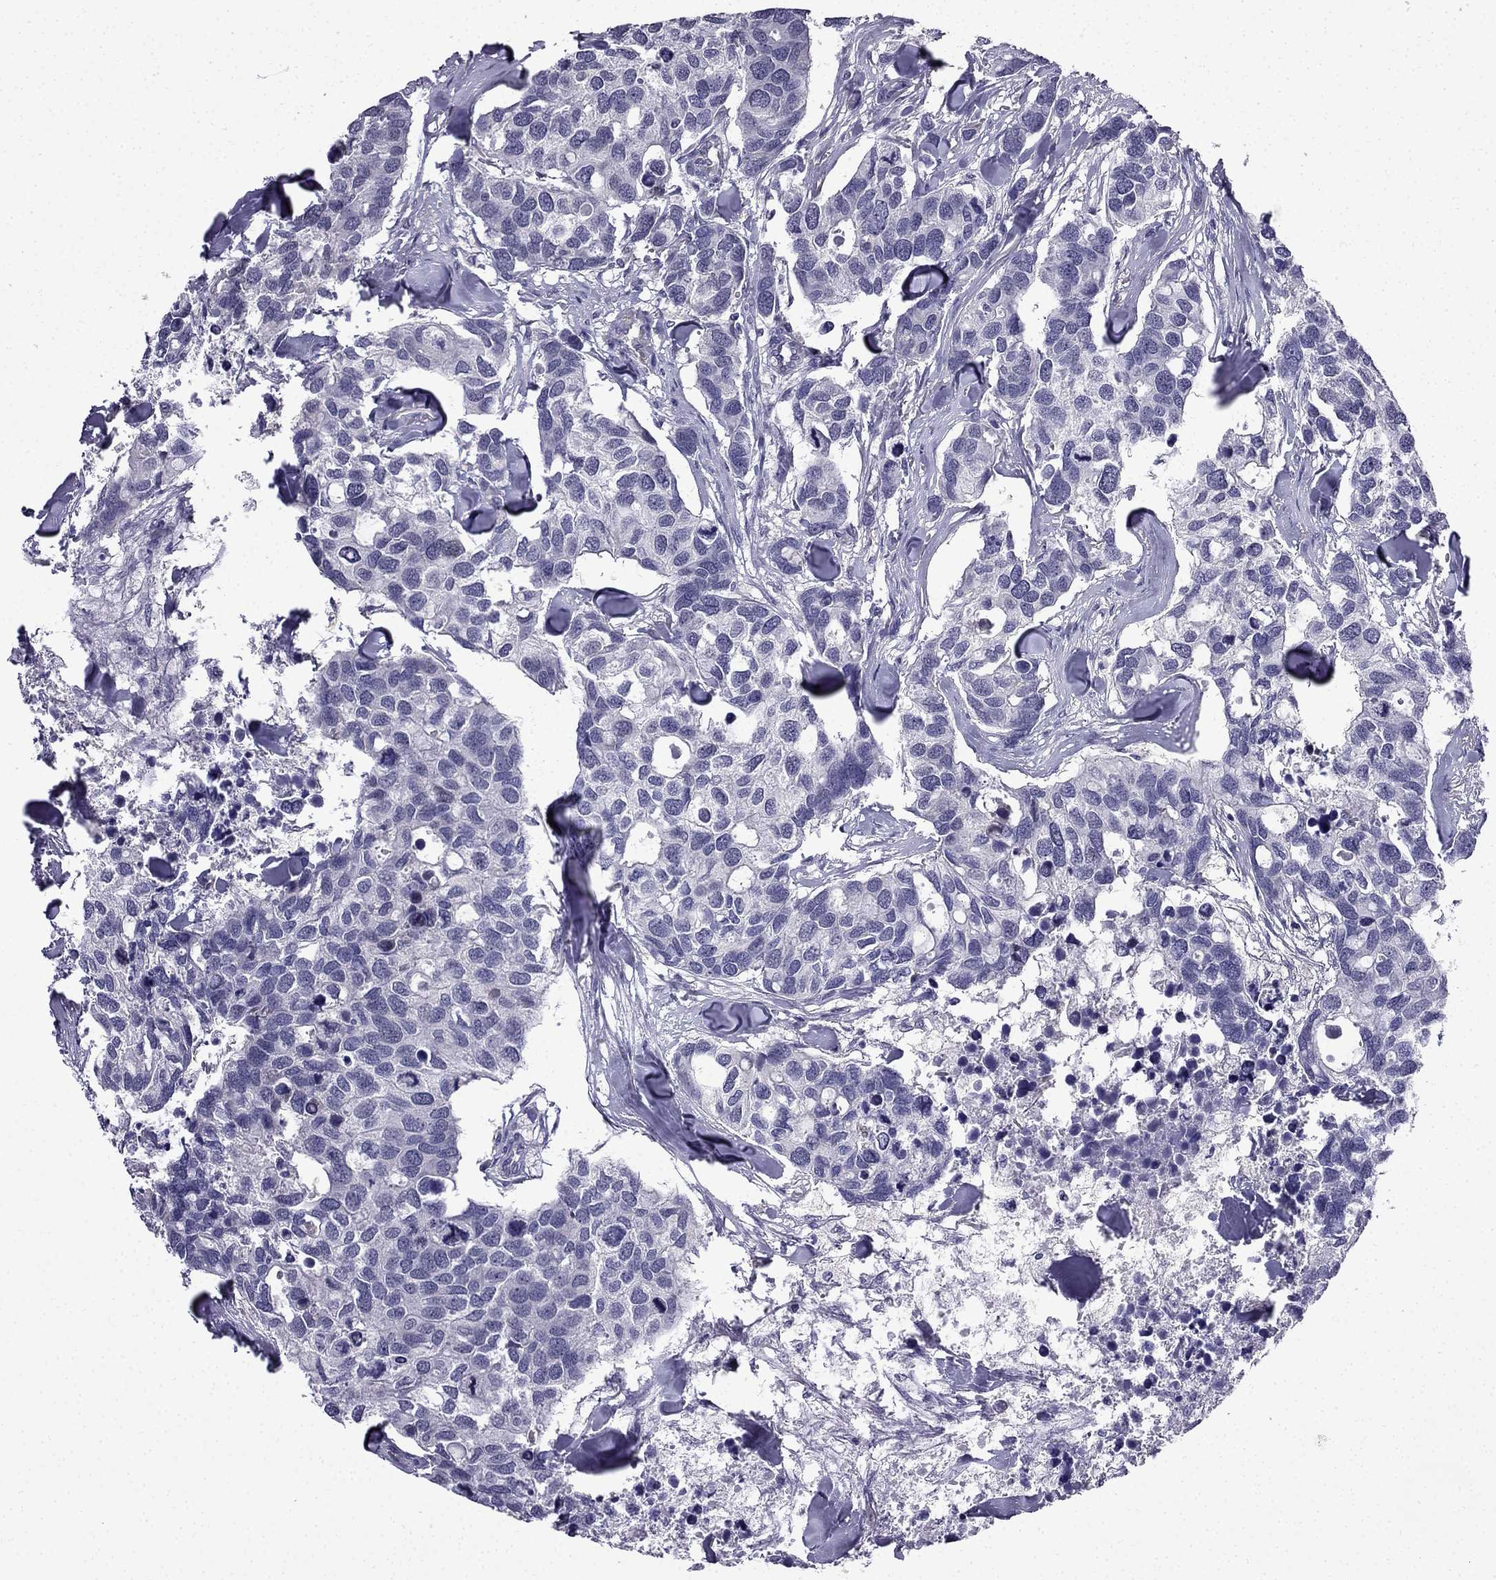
{"staining": {"intensity": "negative", "quantity": "none", "location": "none"}, "tissue": "breast cancer", "cell_type": "Tumor cells", "image_type": "cancer", "snomed": [{"axis": "morphology", "description": "Duct carcinoma"}, {"axis": "topography", "description": "Breast"}], "caption": "Immunohistochemistry image of human breast cancer (invasive ductal carcinoma) stained for a protein (brown), which displays no positivity in tumor cells.", "gene": "SLC6A2", "patient": {"sex": "female", "age": 83}}